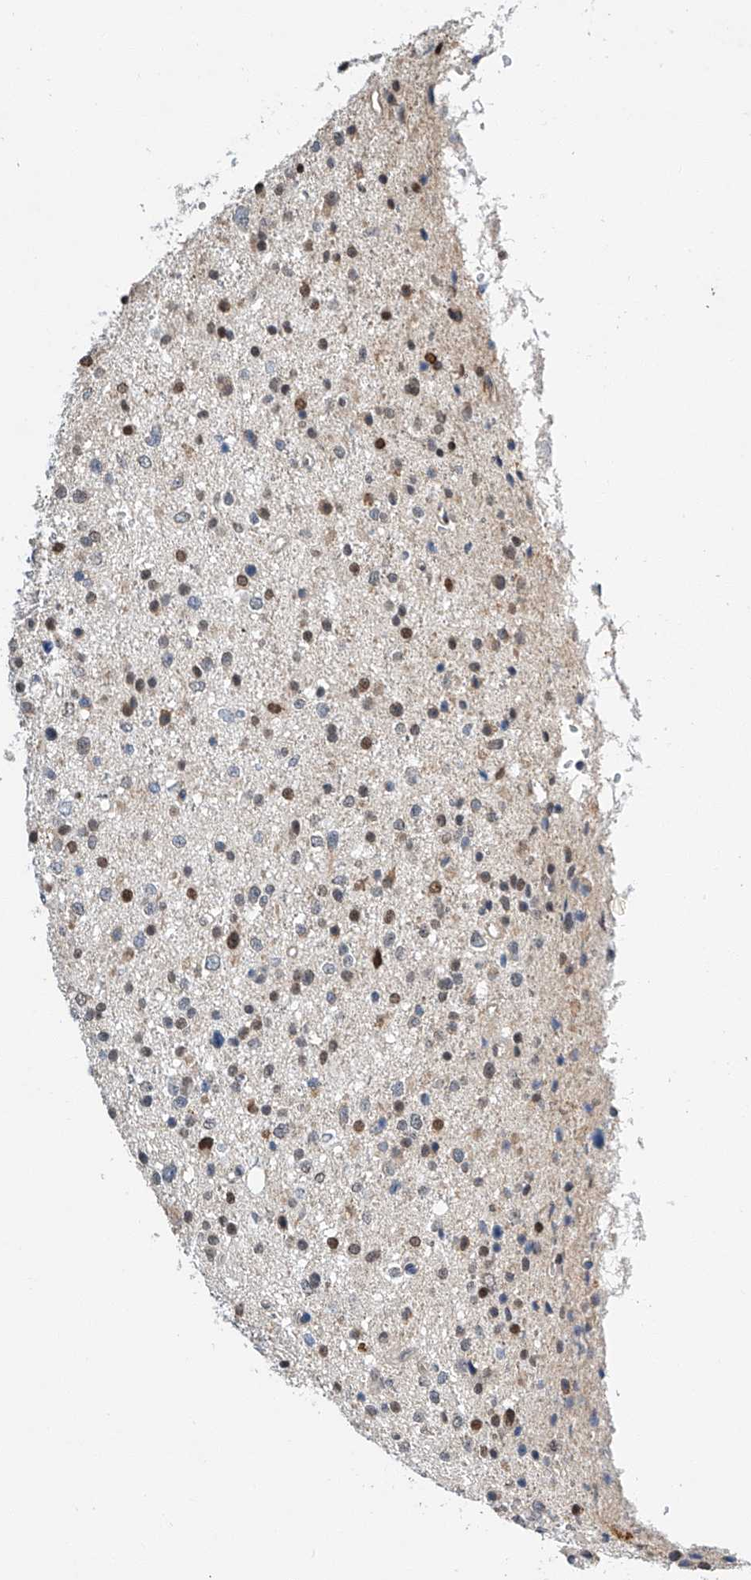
{"staining": {"intensity": "moderate", "quantity": "<25%", "location": "nuclear"}, "tissue": "glioma", "cell_type": "Tumor cells", "image_type": "cancer", "snomed": [{"axis": "morphology", "description": "Glioma, malignant, Low grade"}, {"axis": "topography", "description": "Brain"}], "caption": "Immunohistochemistry (IHC) image of neoplastic tissue: human malignant low-grade glioma stained using immunohistochemistry demonstrates low levels of moderate protein expression localized specifically in the nuclear of tumor cells, appearing as a nuclear brown color.", "gene": "CTDP1", "patient": {"sex": "female", "age": 37}}